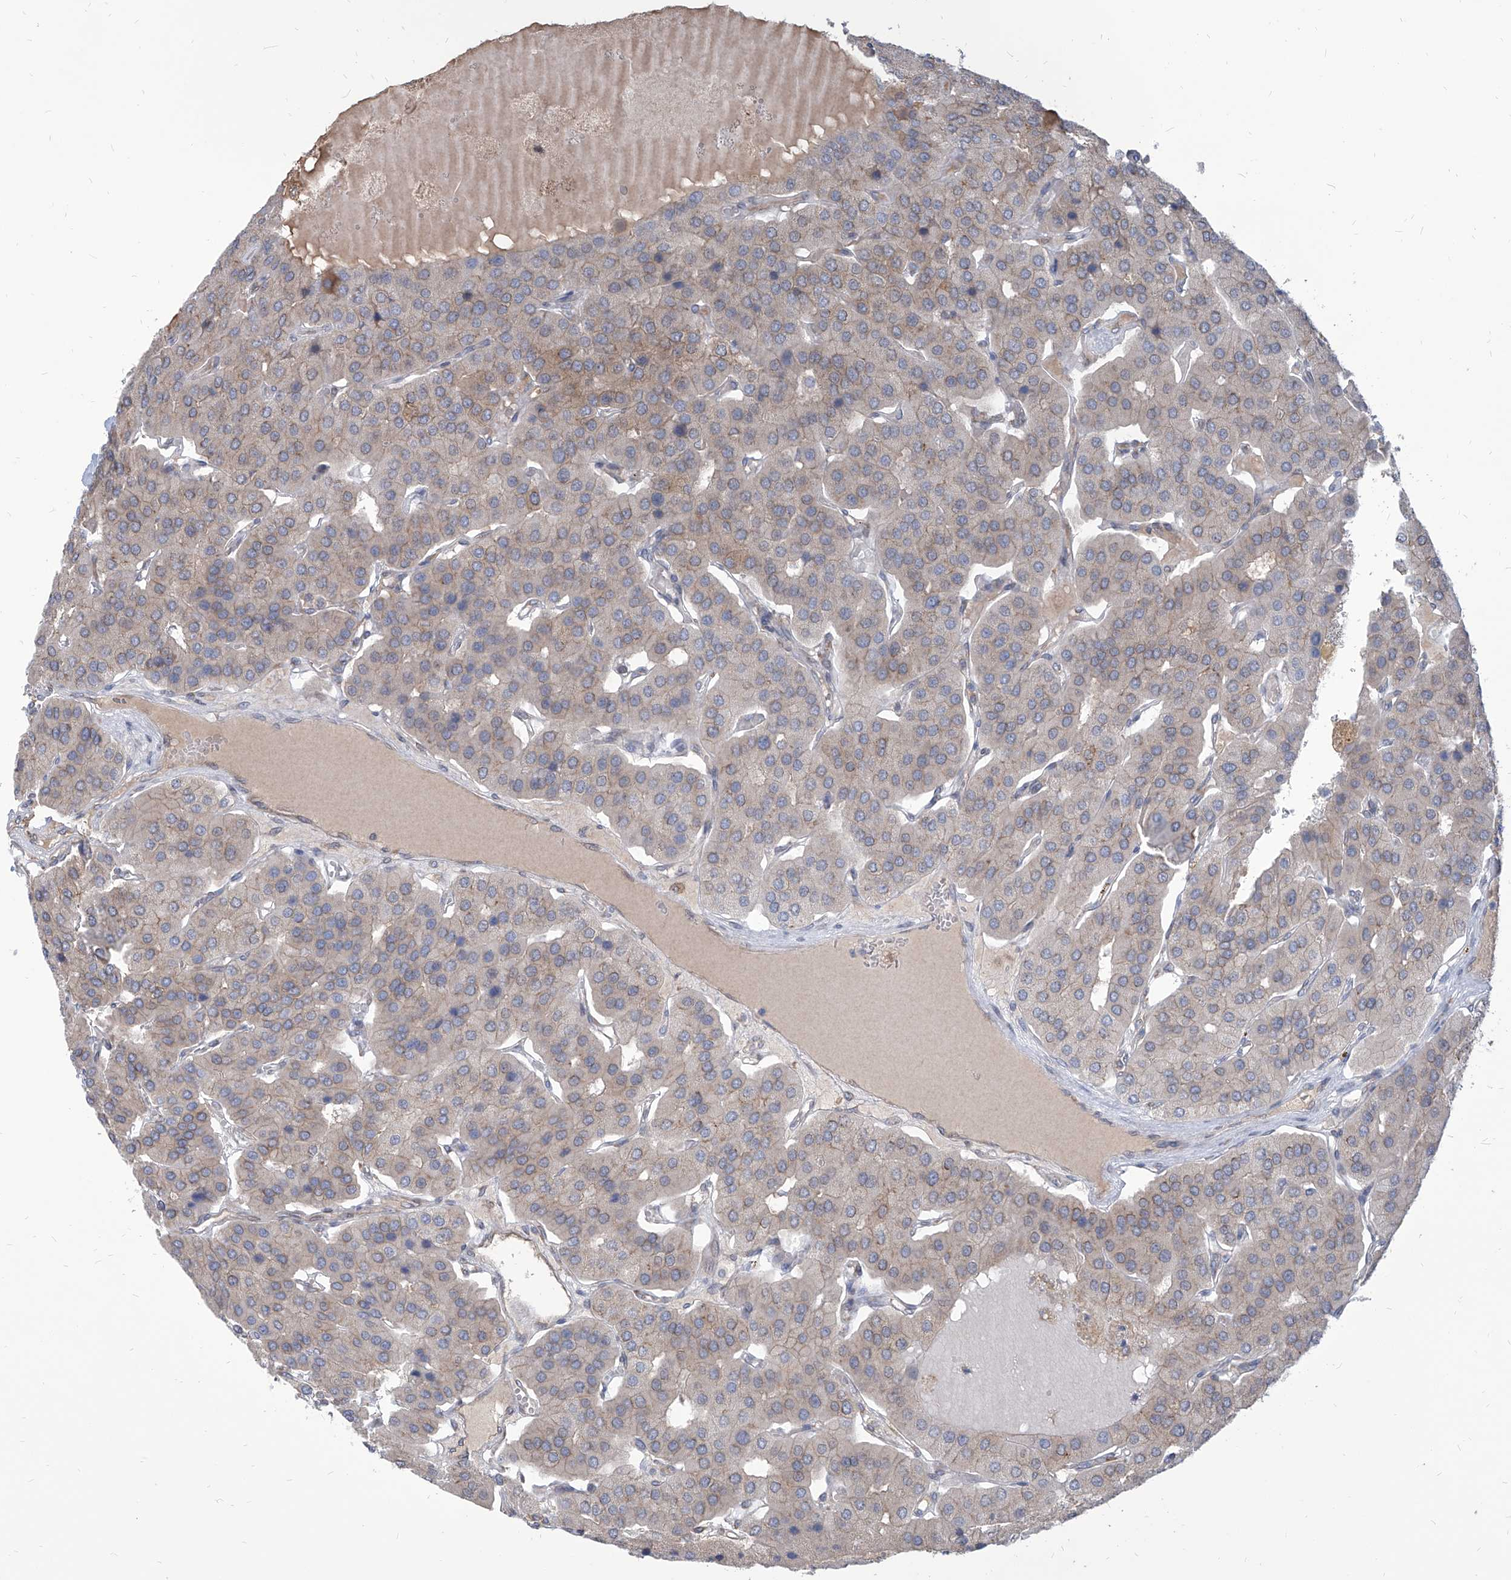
{"staining": {"intensity": "weak", "quantity": "25%-75%", "location": "cytoplasmic/membranous"}, "tissue": "parathyroid gland", "cell_type": "Glandular cells", "image_type": "normal", "snomed": [{"axis": "morphology", "description": "Normal tissue, NOS"}, {"axis": "morphology", "description": "Adenoma, NOS"}, {"axis": "topography", "description": "Parathyroid gland"}], "caption": "Parathyroid gland stained with DAB IHC demonstrates low levels of weak cytoplasmic/membranous staining in about 25%-75% of glandular cells. Nuclei are stained in blue.", "gene": "FAM83B", "patient": {"sex": "female", "age": 86}}